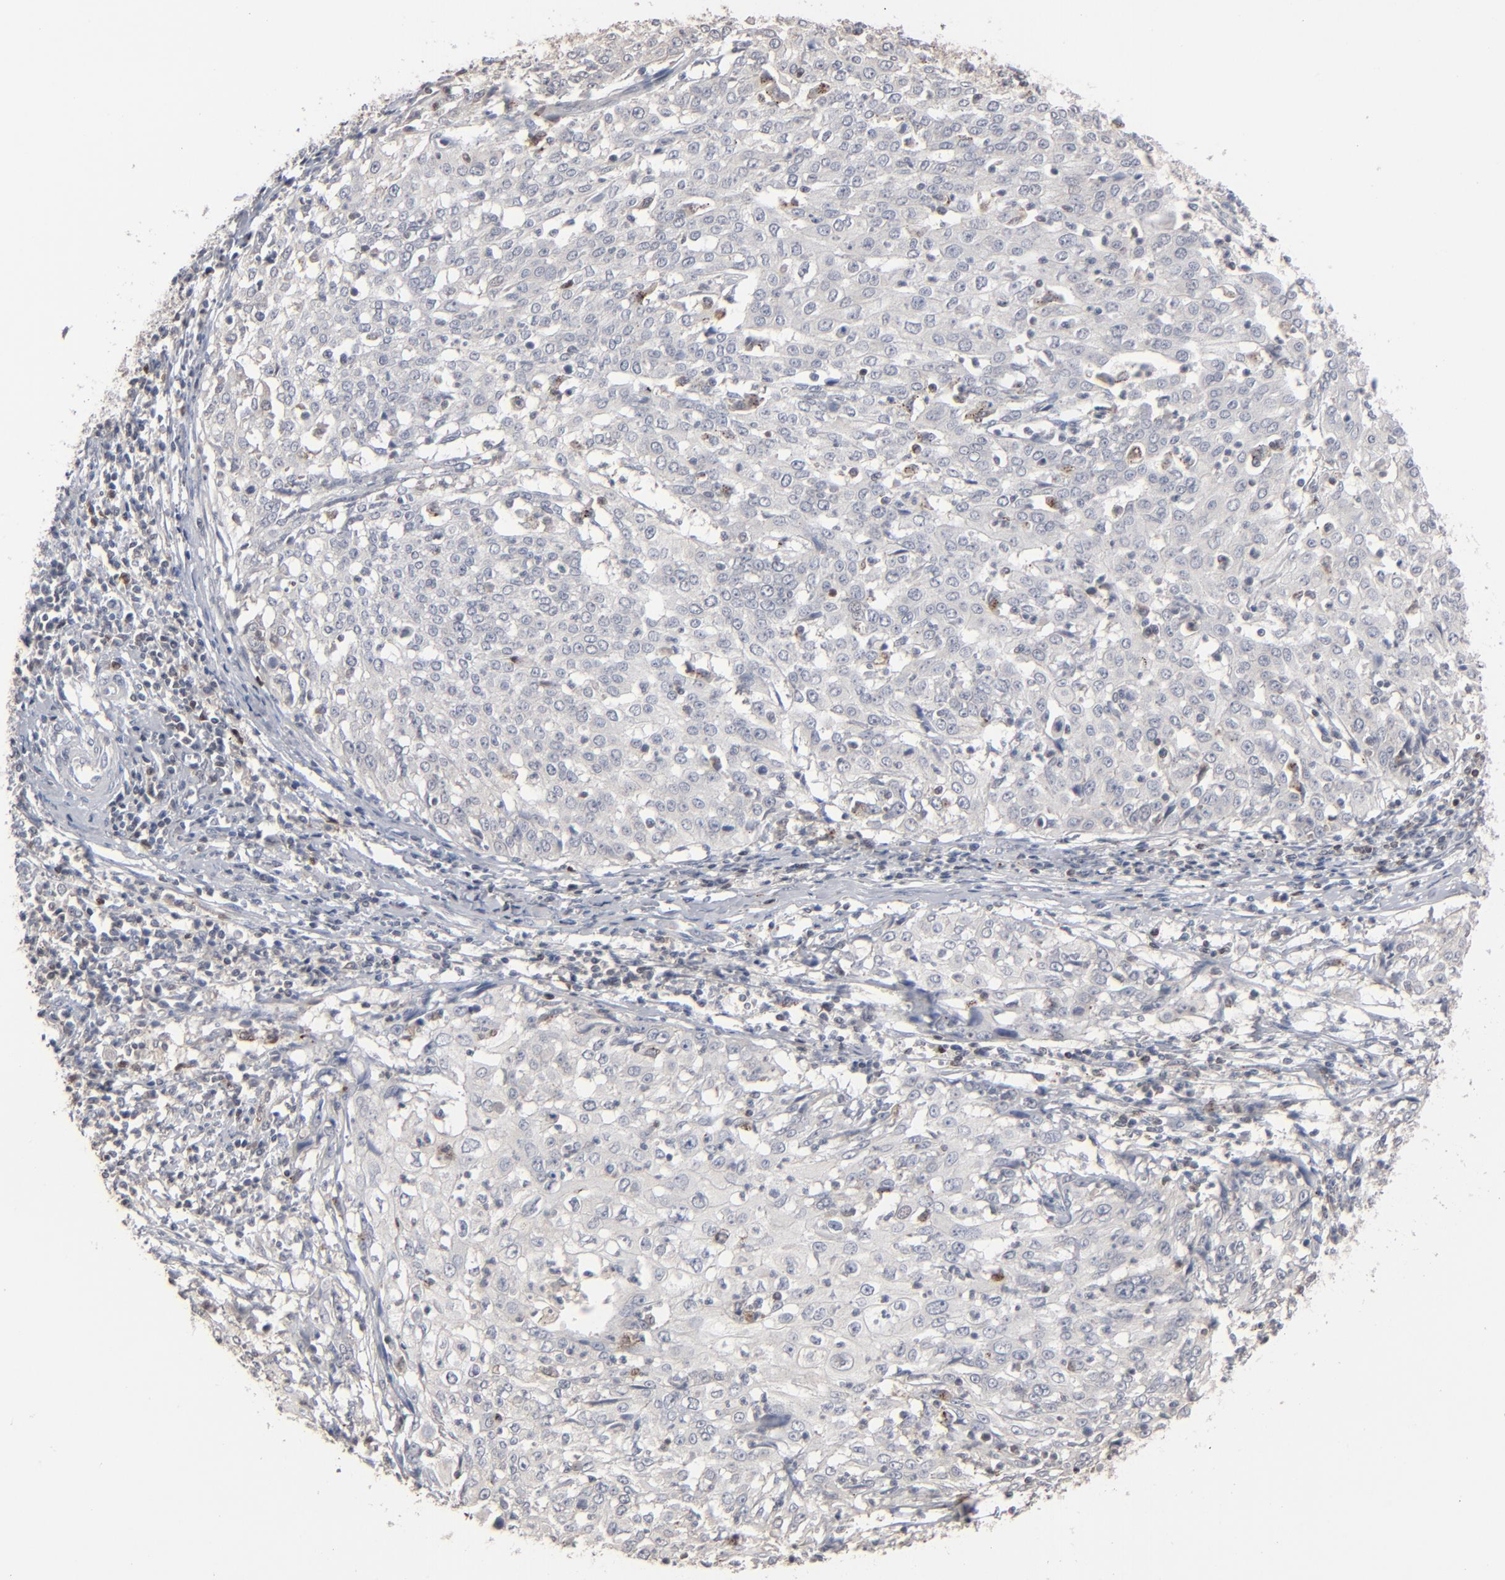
{"staining": {"intensity": "negative", "quantity": "none", "location": "none"}, "tissue": "cervical cancer", "cell_type": "Tumor cells", "image_type": "cancer", "snomed": [{"axis": "morphology", "description": "Squamous cell carcinoma, NOS"}, {"axis": "topography", "description": "Cervix"}], "caption": "Squamous cell carcinoma (cervical) was stained to show a protein in brown. There is no significant staining in tumor cells. (Brightfield microscopy of DAB (3,3'-diaminobenzidine) immunohistochemistry at high magnification).", "gene": "STAT4", "patient": {"sex": "female", "age": 39}}